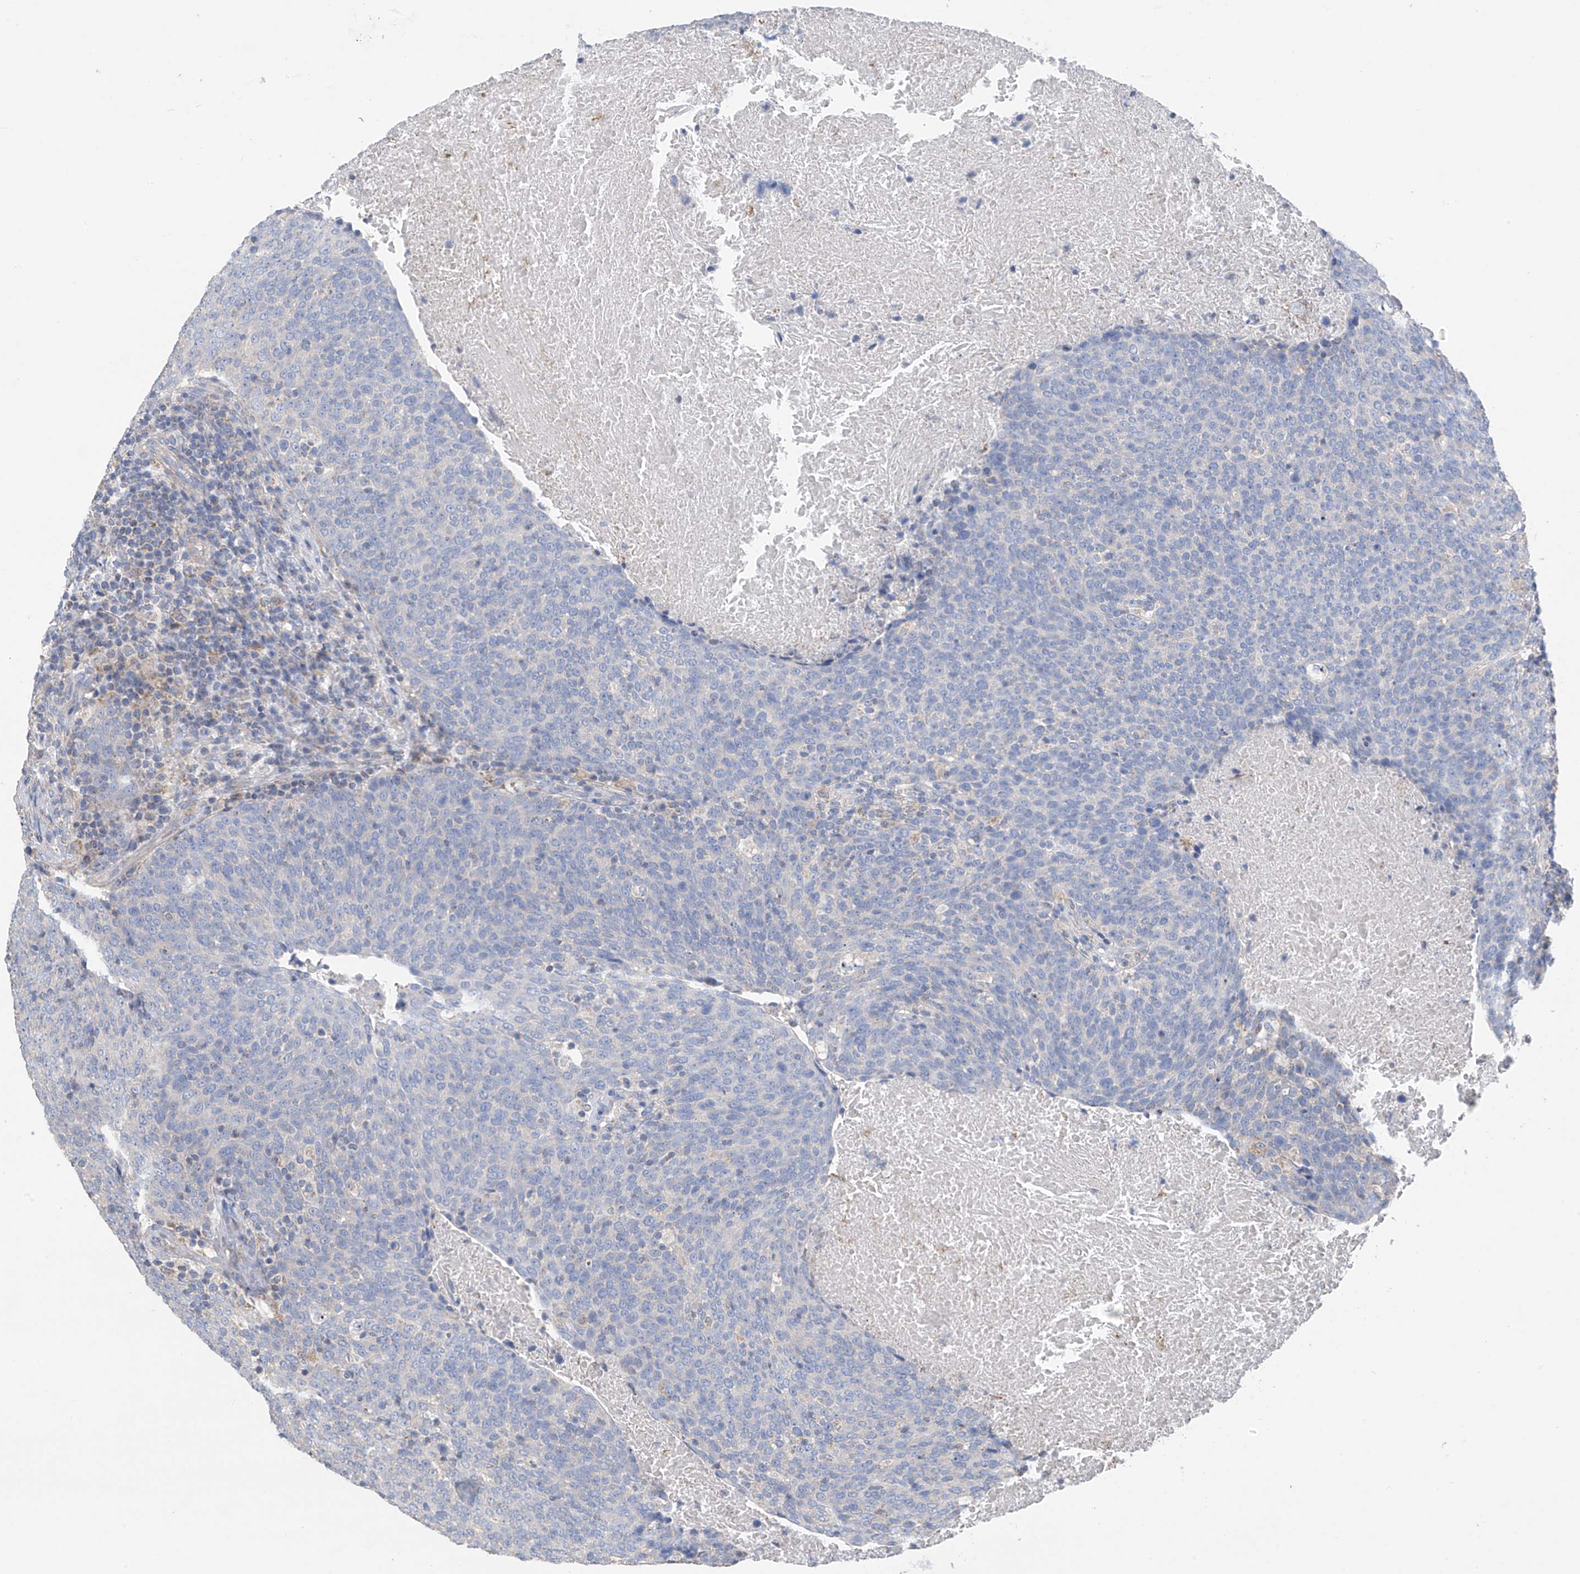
{"staining": {"intensity": "negative", "quantity": "none", "location": "none"}, "tissue": "head and neck cancer", "cell_type": "Tumor cells", "image_type": "cancer", "snomed": [{"axis": "morphology", "description": "Squamous cell carcinoma, NOS"}, {"axis": "morphology", "description": "Squamous cell carcinoma, metastatic, NOS"}, {"axis": "topography", "description": "Lymph node"}, {"axis": "topography", "description": "Head-Neck"}], "caption": "High power microscopy micrograph of an immunohistochemistry photomicrograph of head and neck cancer (metastatic squamous cell carcinoma), revealing no significant positivity in tumor cells.", "gene": "SYN3", "patient": {"sex": "male", "age": 62}}